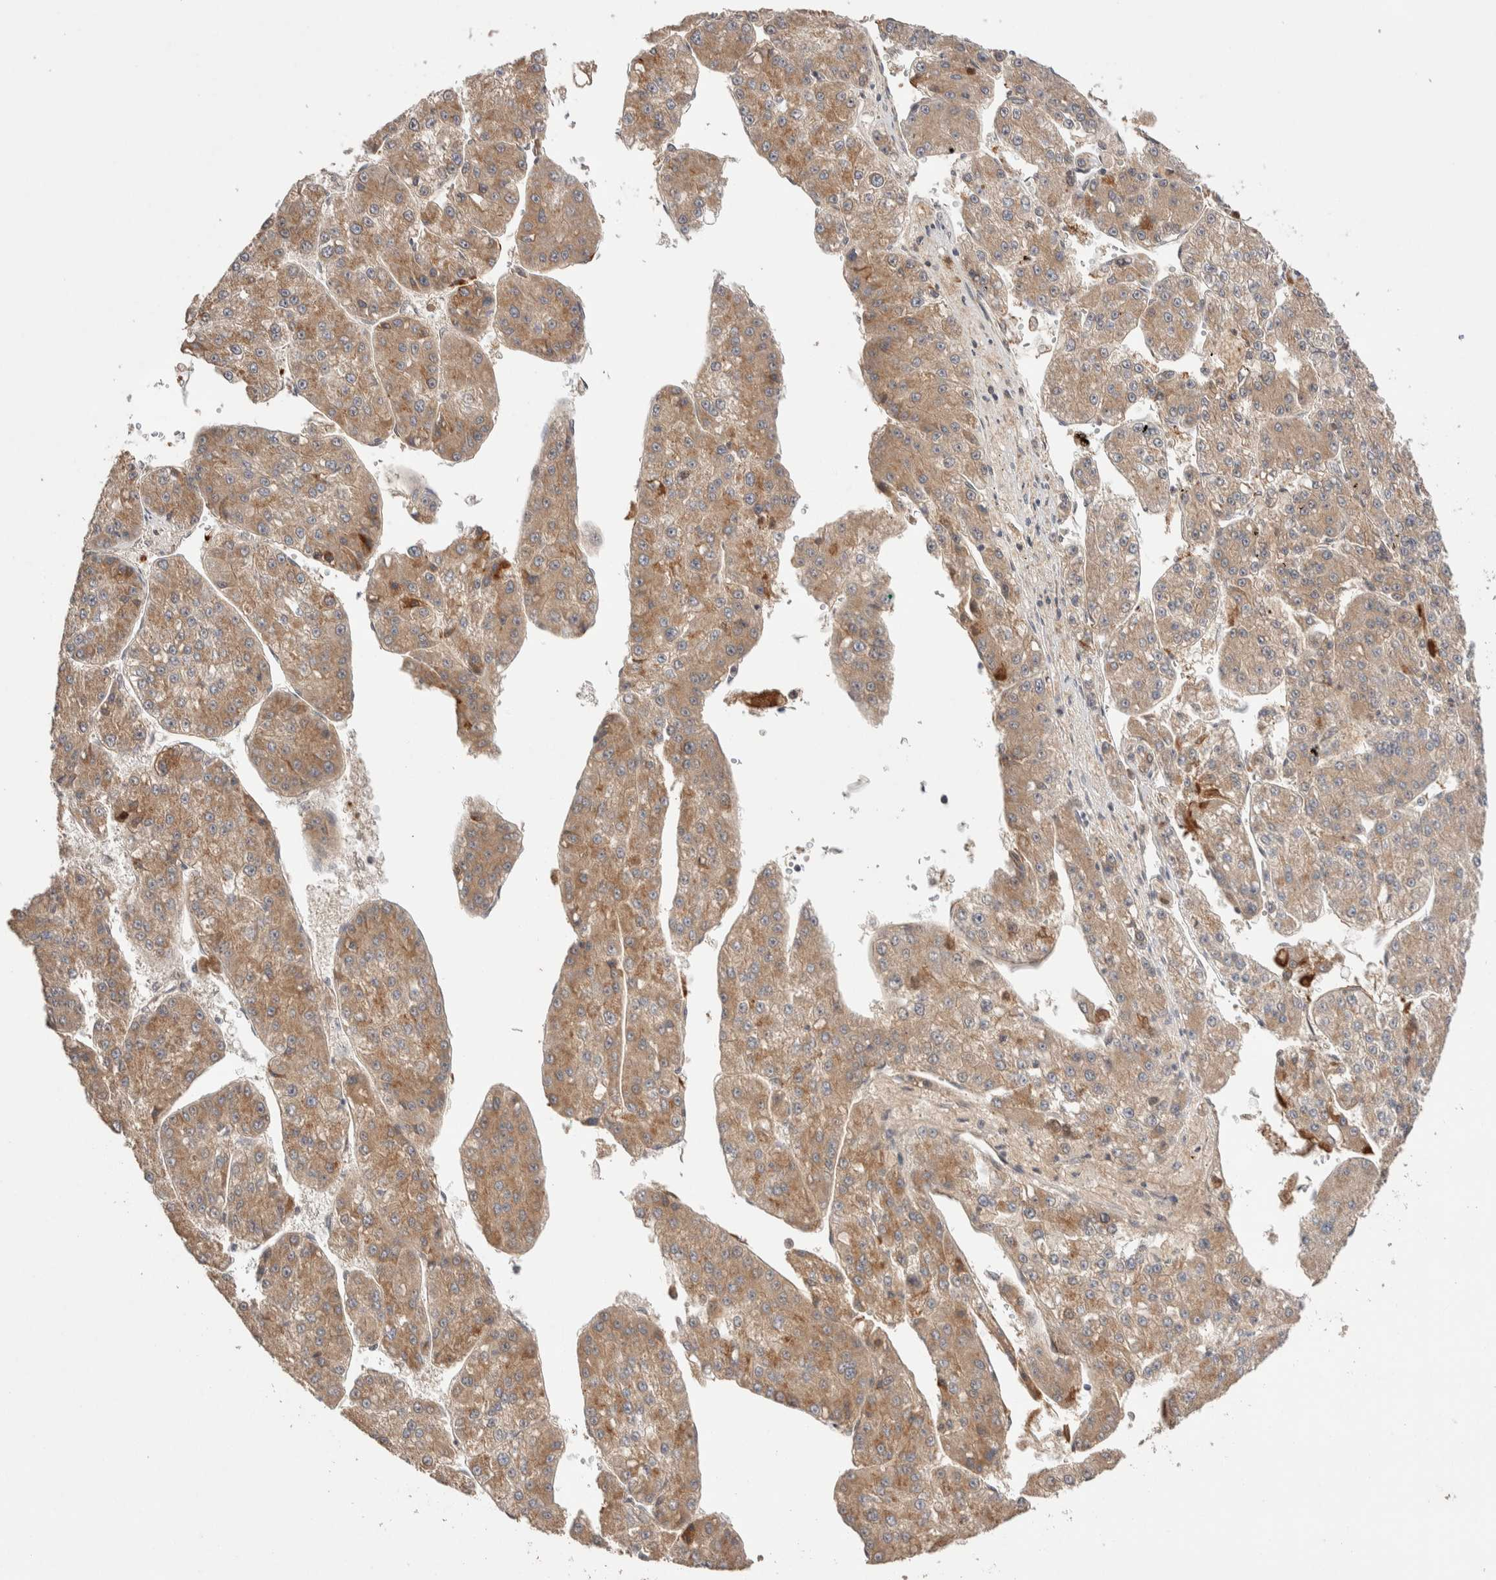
{"staining": {"intensity": "moderate", "quantity": ">75%", "location": "cytoplasmic/membranous"}, "tissue": "liver cancer", "cell_type": "Tumor cells", "image_type": "cancer", "snomed": [{"axis": "morphology", "description": "Carcinoma, Hepatocellular, NOS"}, {"axis": "topography", "description": "Liver"}], "caption": "This image shows liver cancer stained with IHC to label a protein in brown. The cytoplasmic/membranous of tumor cells show moderate positivity for the protein. Nuclei are counter-stained blue.", "gene": "PRDM15", "patient": {"sex": "female", "age": 73}}